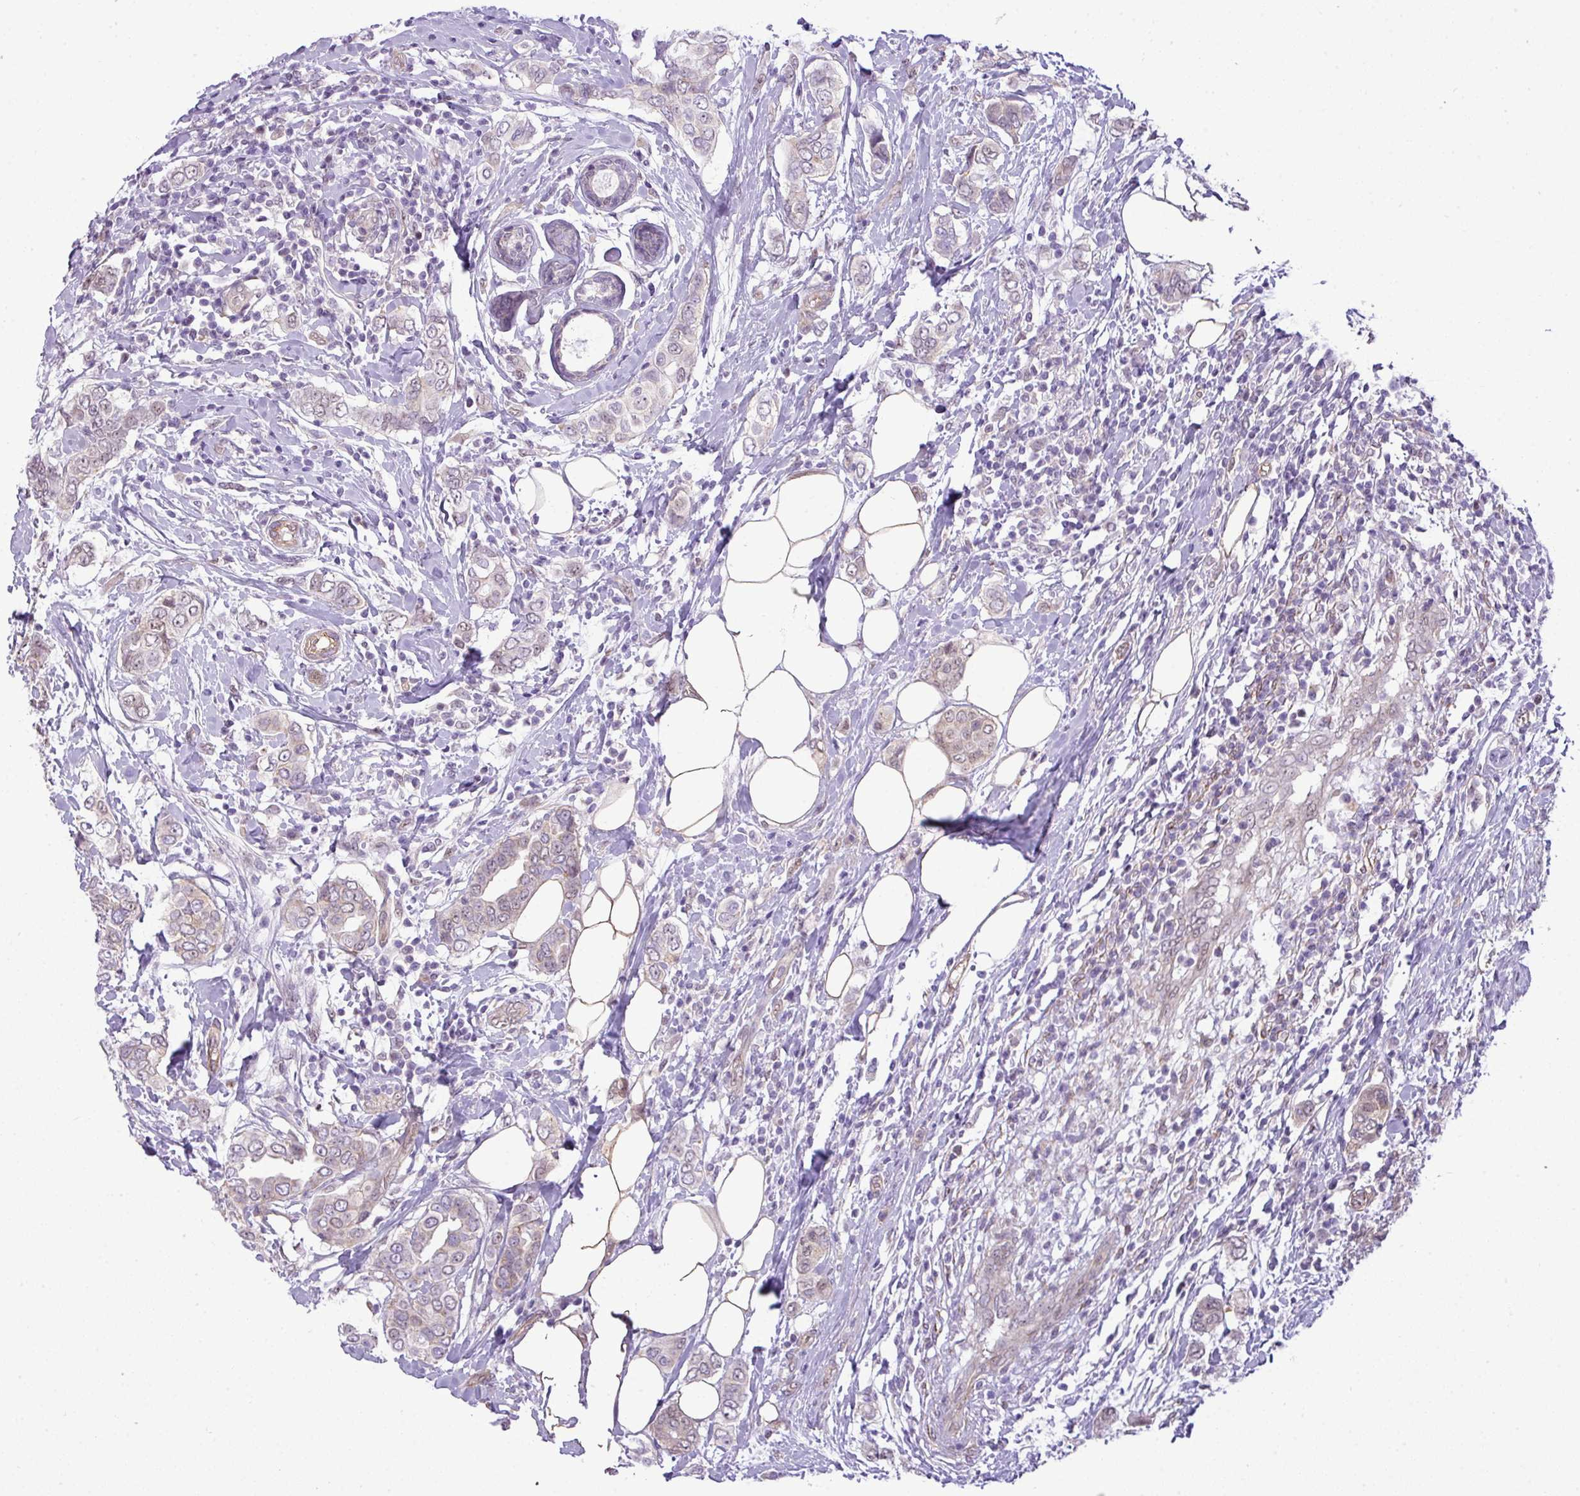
{"staining": {"intensity": "negative", "quantity": "none", "location": "none"}, "tissue": "breast cancer", "cell_type": "Tumor cells", "image_type": "cancer", "snomed": [{"axis": "morphology", "description": "Lobular carcinoma"}, {"axis": "topography", "description": "Breast"}], "caption": "Immunohistochemistry of breast cancer (lobular carcinoma) displays no positivity in tumor cells. (DAB IHC, high magnification).", "gene": "MAK16", "patient": {"sex": "female", "age": 51}}